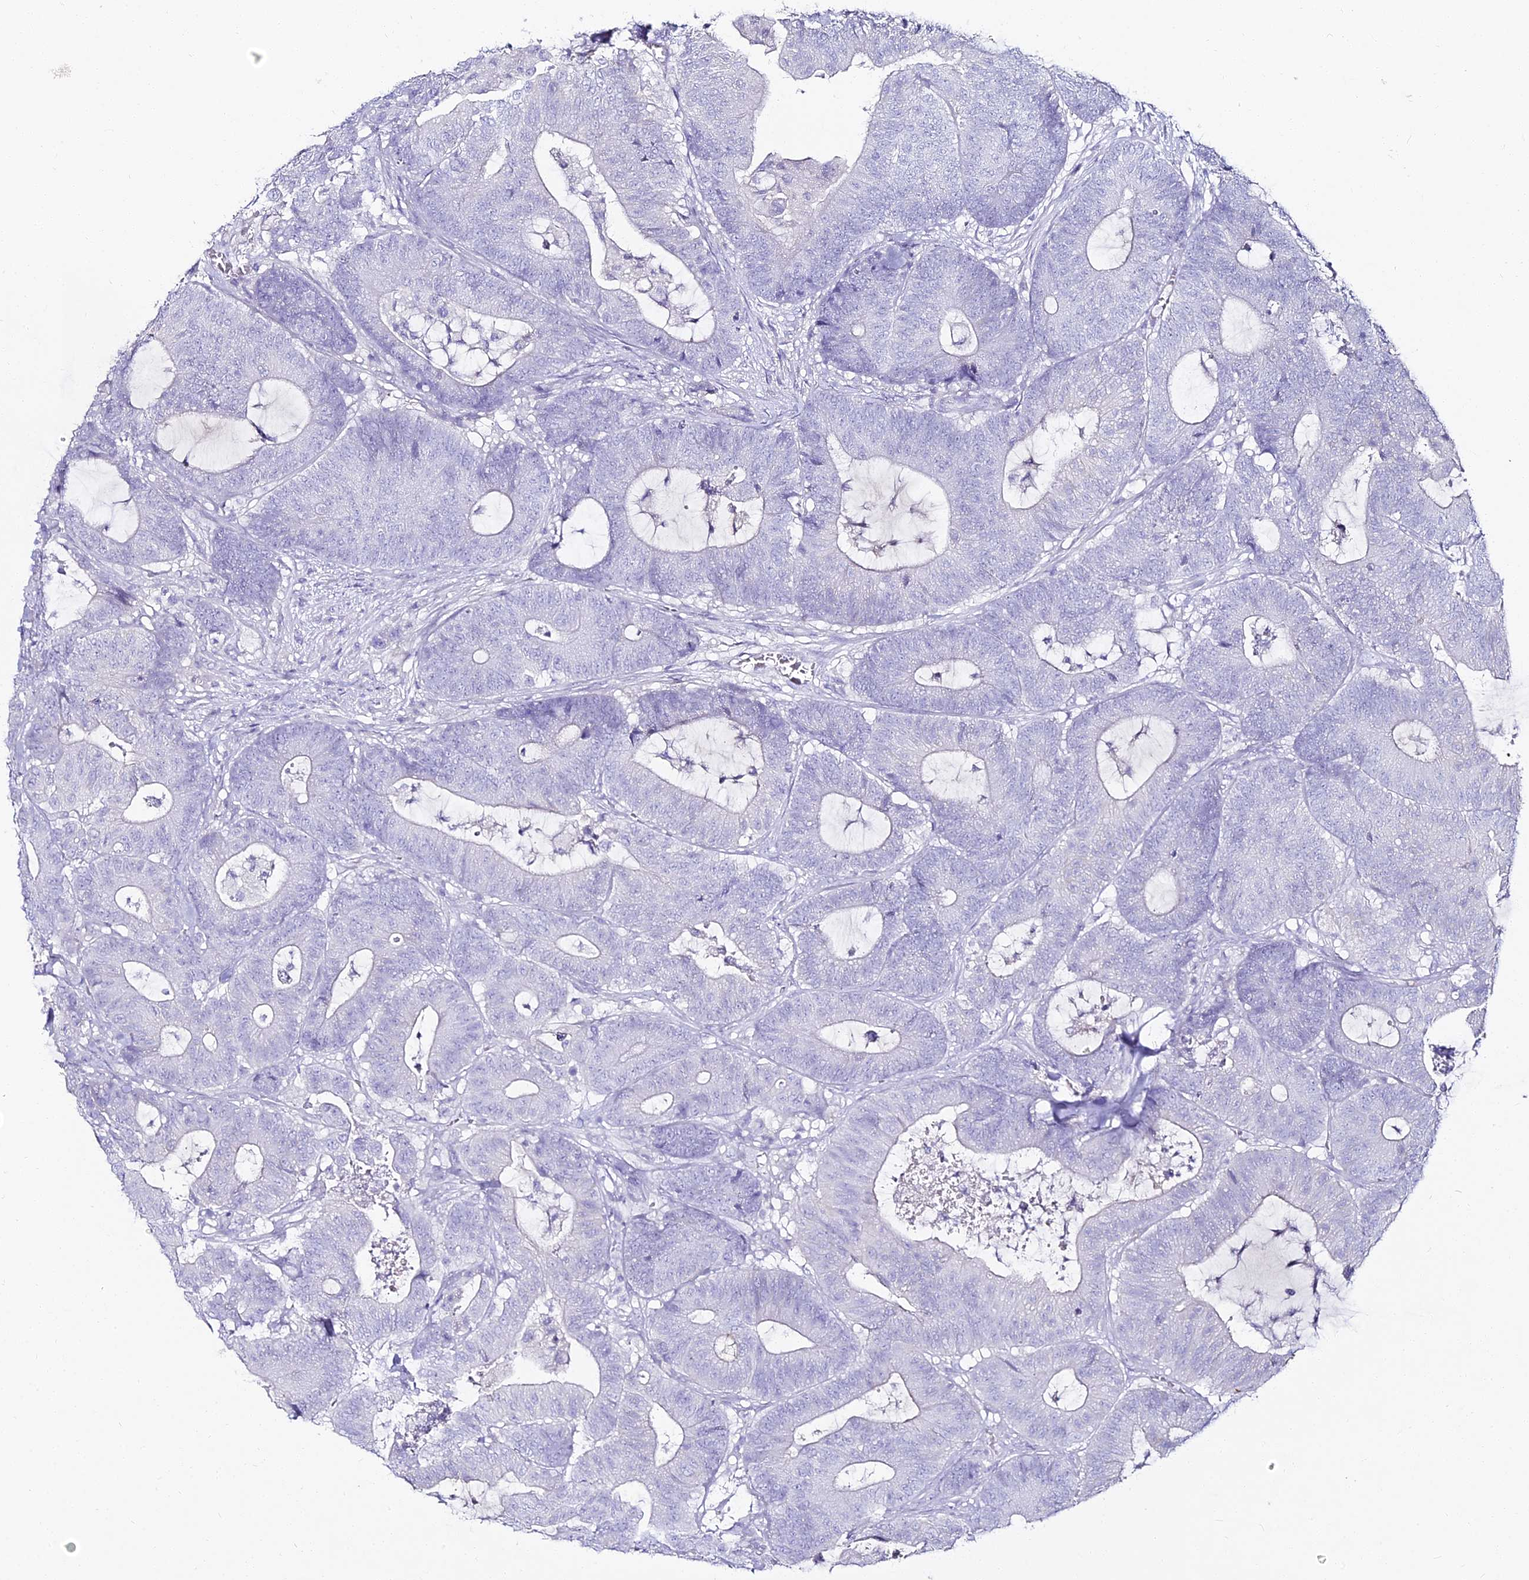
{"staining": {"intensity": "negative", "quantity": "none", "location": "none"}, "tissue": "colorectal cancer", "cell_type": "Tumor cells", "image_type": "cancer", "snomed": [{"axis": "morphology", "description": "Adenocarcinoma, NOS"}, {"axis": "topography", "description": "Colon"}], "caption": "Immunohistochemistry (IHC) photomicrograph of colorectal cancer (adenocarcinoma) stained for a protein (brown), which shows no staining in tumor cells.", "gene": "ALPG", "patient": {"sex": "female", "age": 84}}